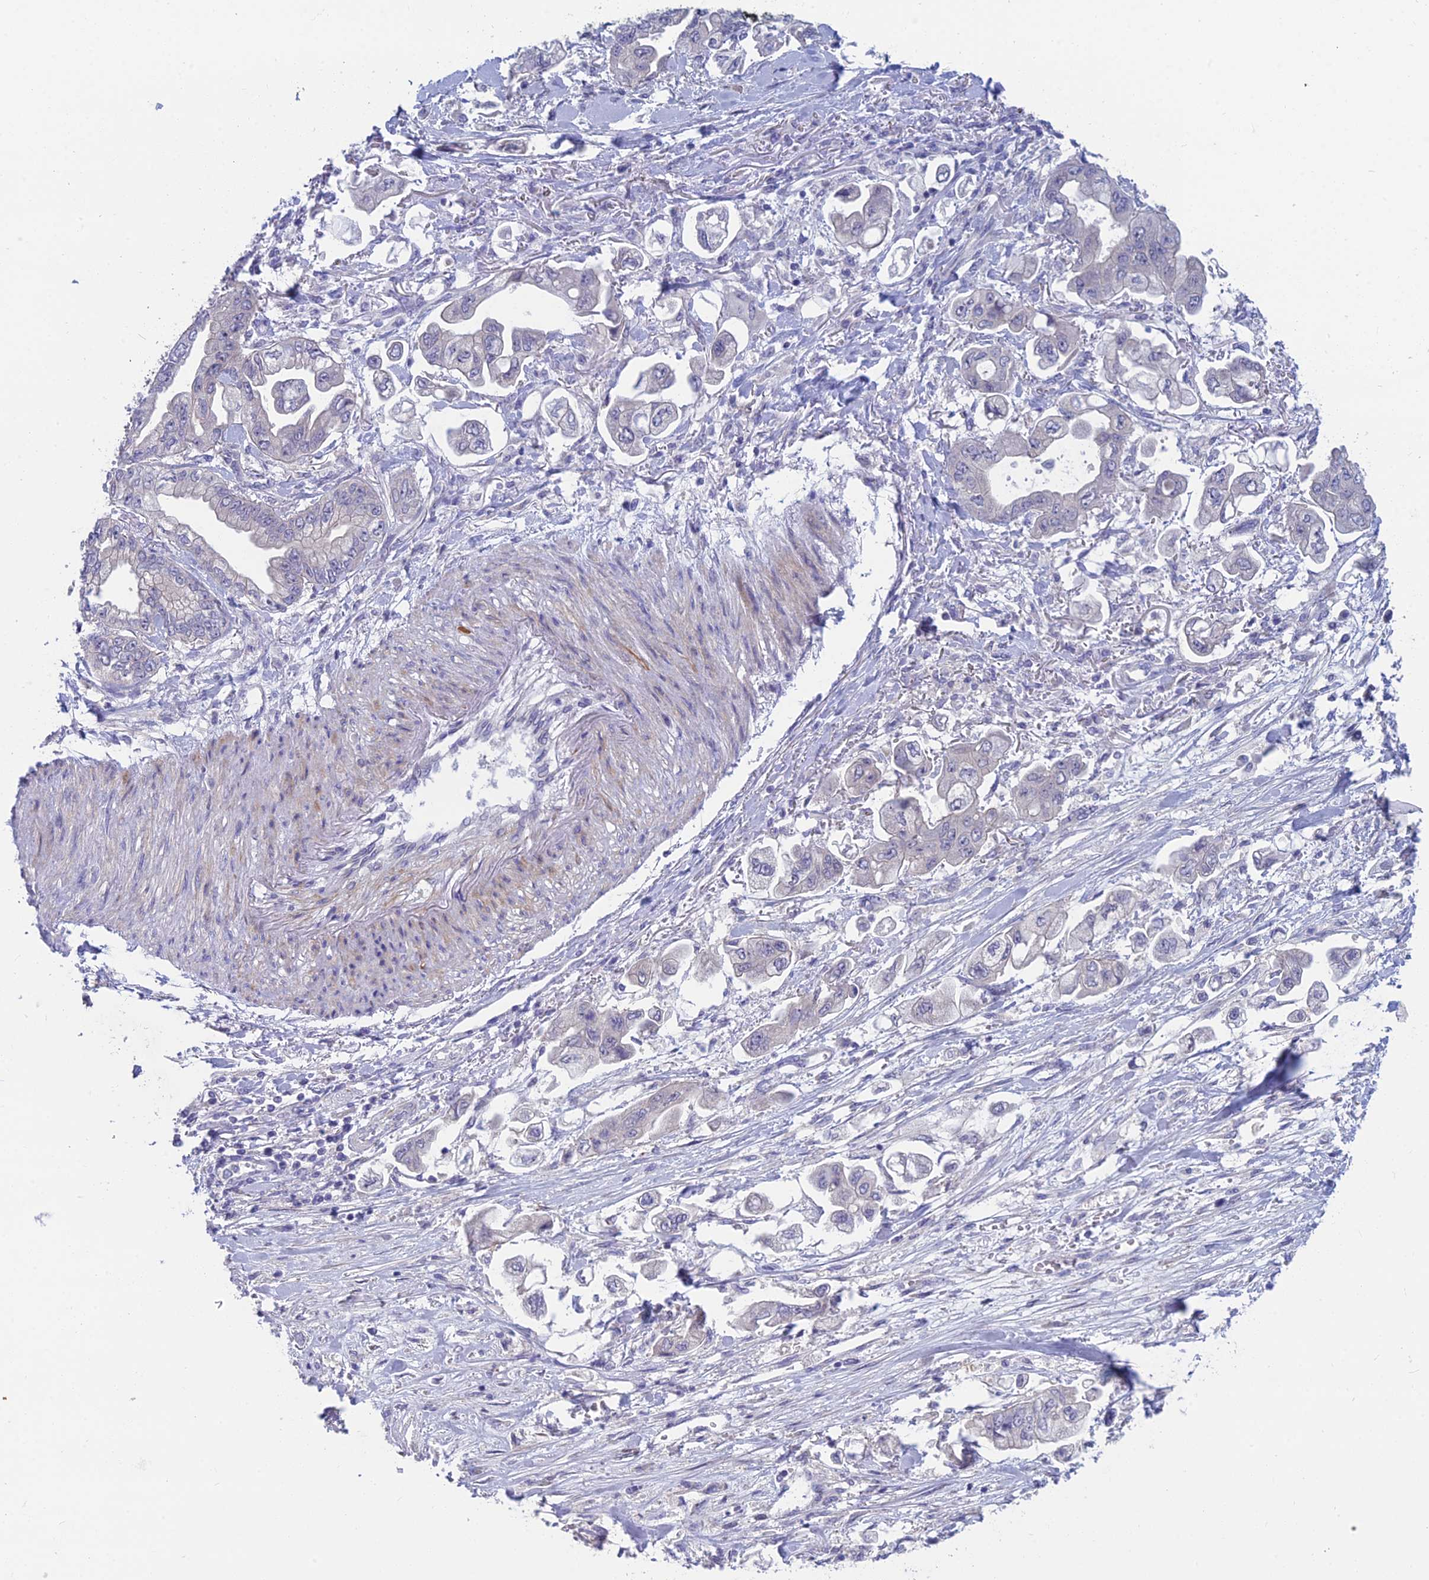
{"staining": {"intensity": "negative", "quantity": "none", "location": "none"}, "tissue": "stomach cancer", "cell_type": "Tumor cells", "image_type": "cancer", "snomed": [{"axis": "morphology", "description": "Adenocarcinoma, NOS"}, {"axis": "topography", "description": "Stomach"}], "caption": "An immunohistochemistry (IHC) micrograph of stomach cancer is shown. There is no staining in tumor cells of stomach cancer.", "gene": "XPO7", "patient": {"sex": "male", "age": 62}}